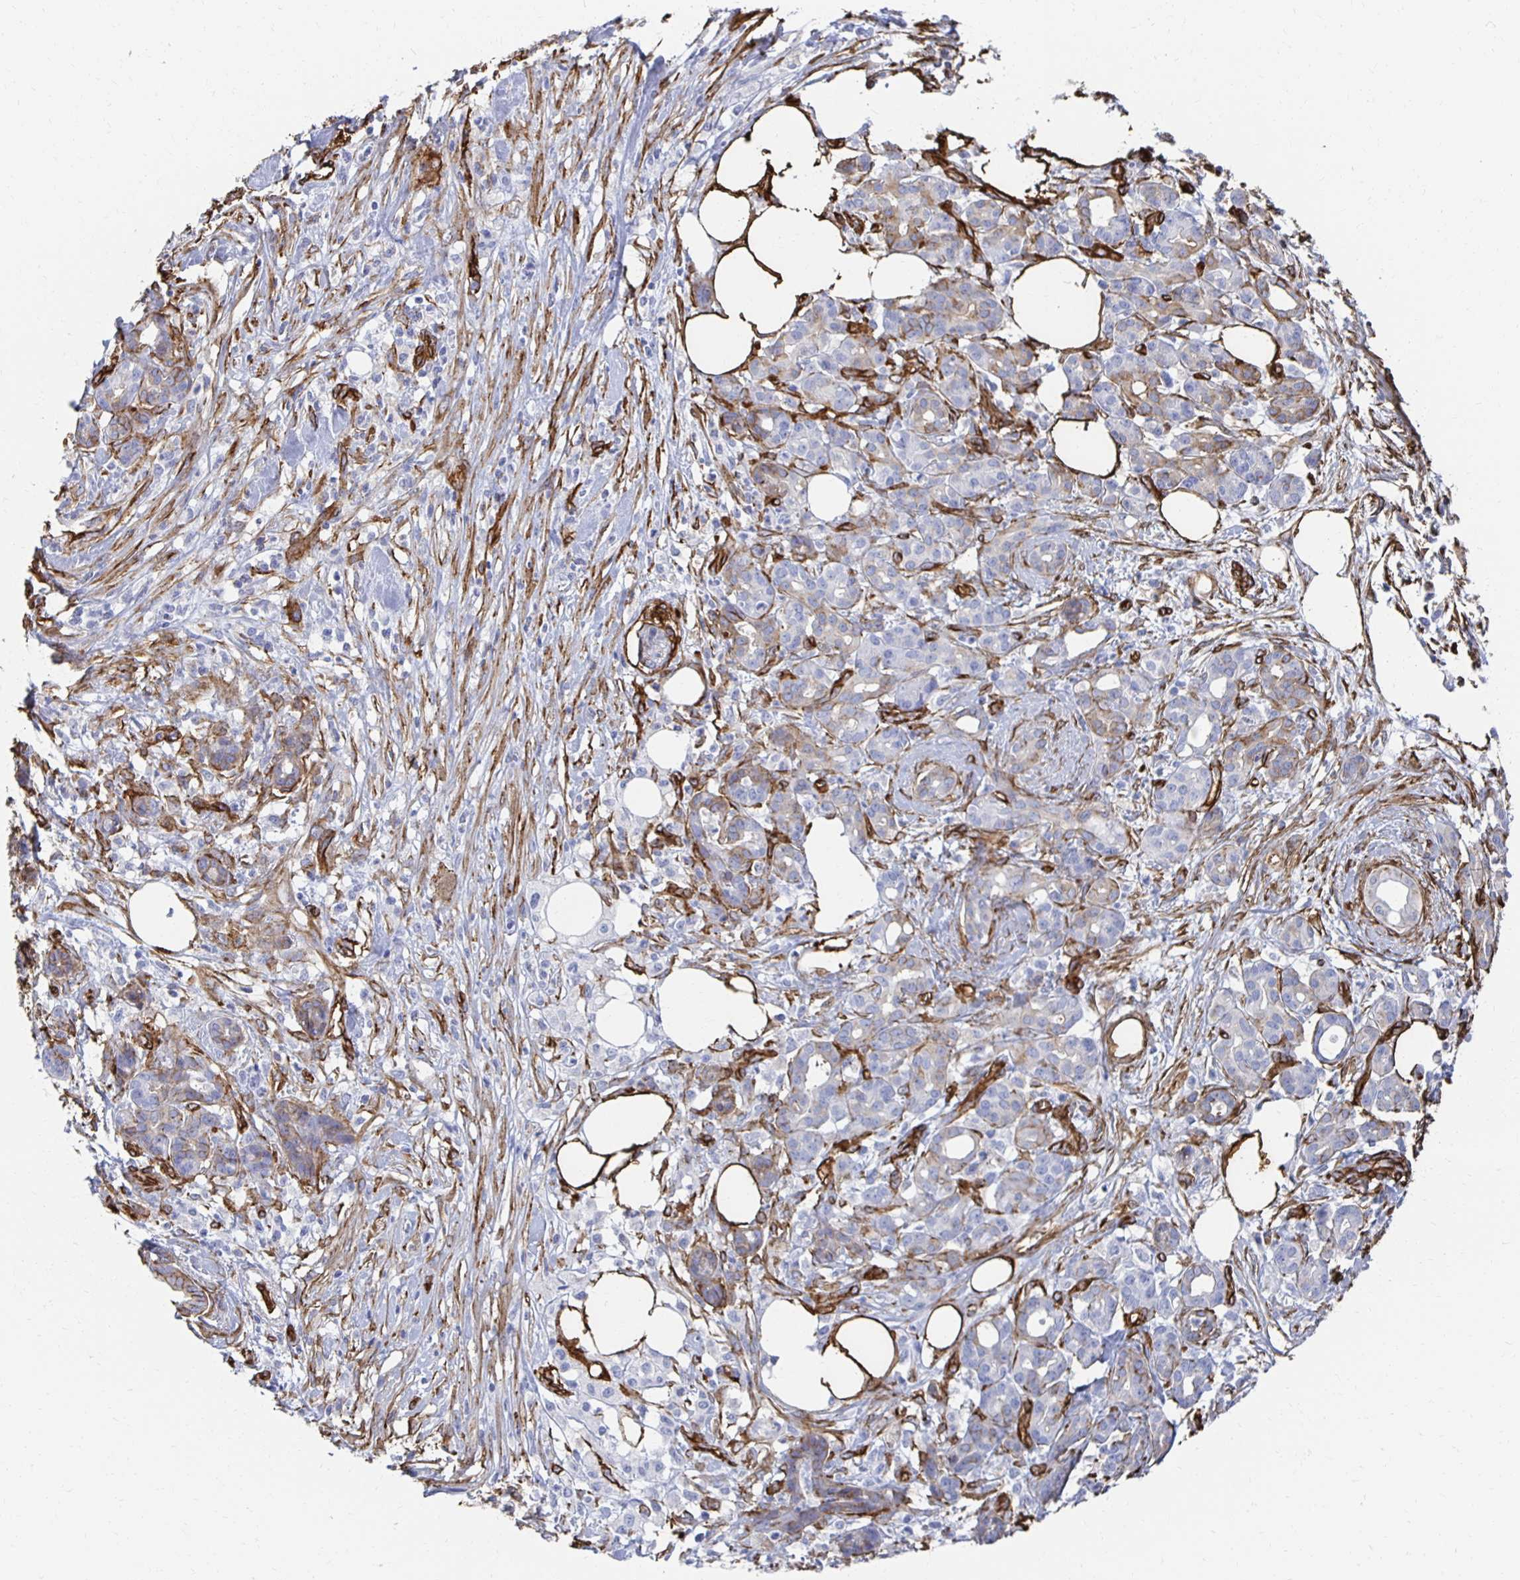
{"staining": {"intensity": "weak", "quantity": "25%-75%", "location": "cytoplasmic/membranous"}, "tissue": "pancreatic cancer", "cell_type": "Tumor cells", "image_type": "cancer", "snomed": [{"axis": "morphology", "description": "Adenocarcinoma, NOS"}, {"axis": "topography", "description": "Pancreas"}], "caption": "Immunohistochemistry image of neoplastic tissue: human pancreatic cancer stained using IHC reveals low levels of weak protein expression localized specifically in the cytoplasmic/membranous of tumor cells, appearing as a cytoplasmic/membranous brown color.", "gene": "VIPR2", "patient": {"sex": "female", "age": 66}}